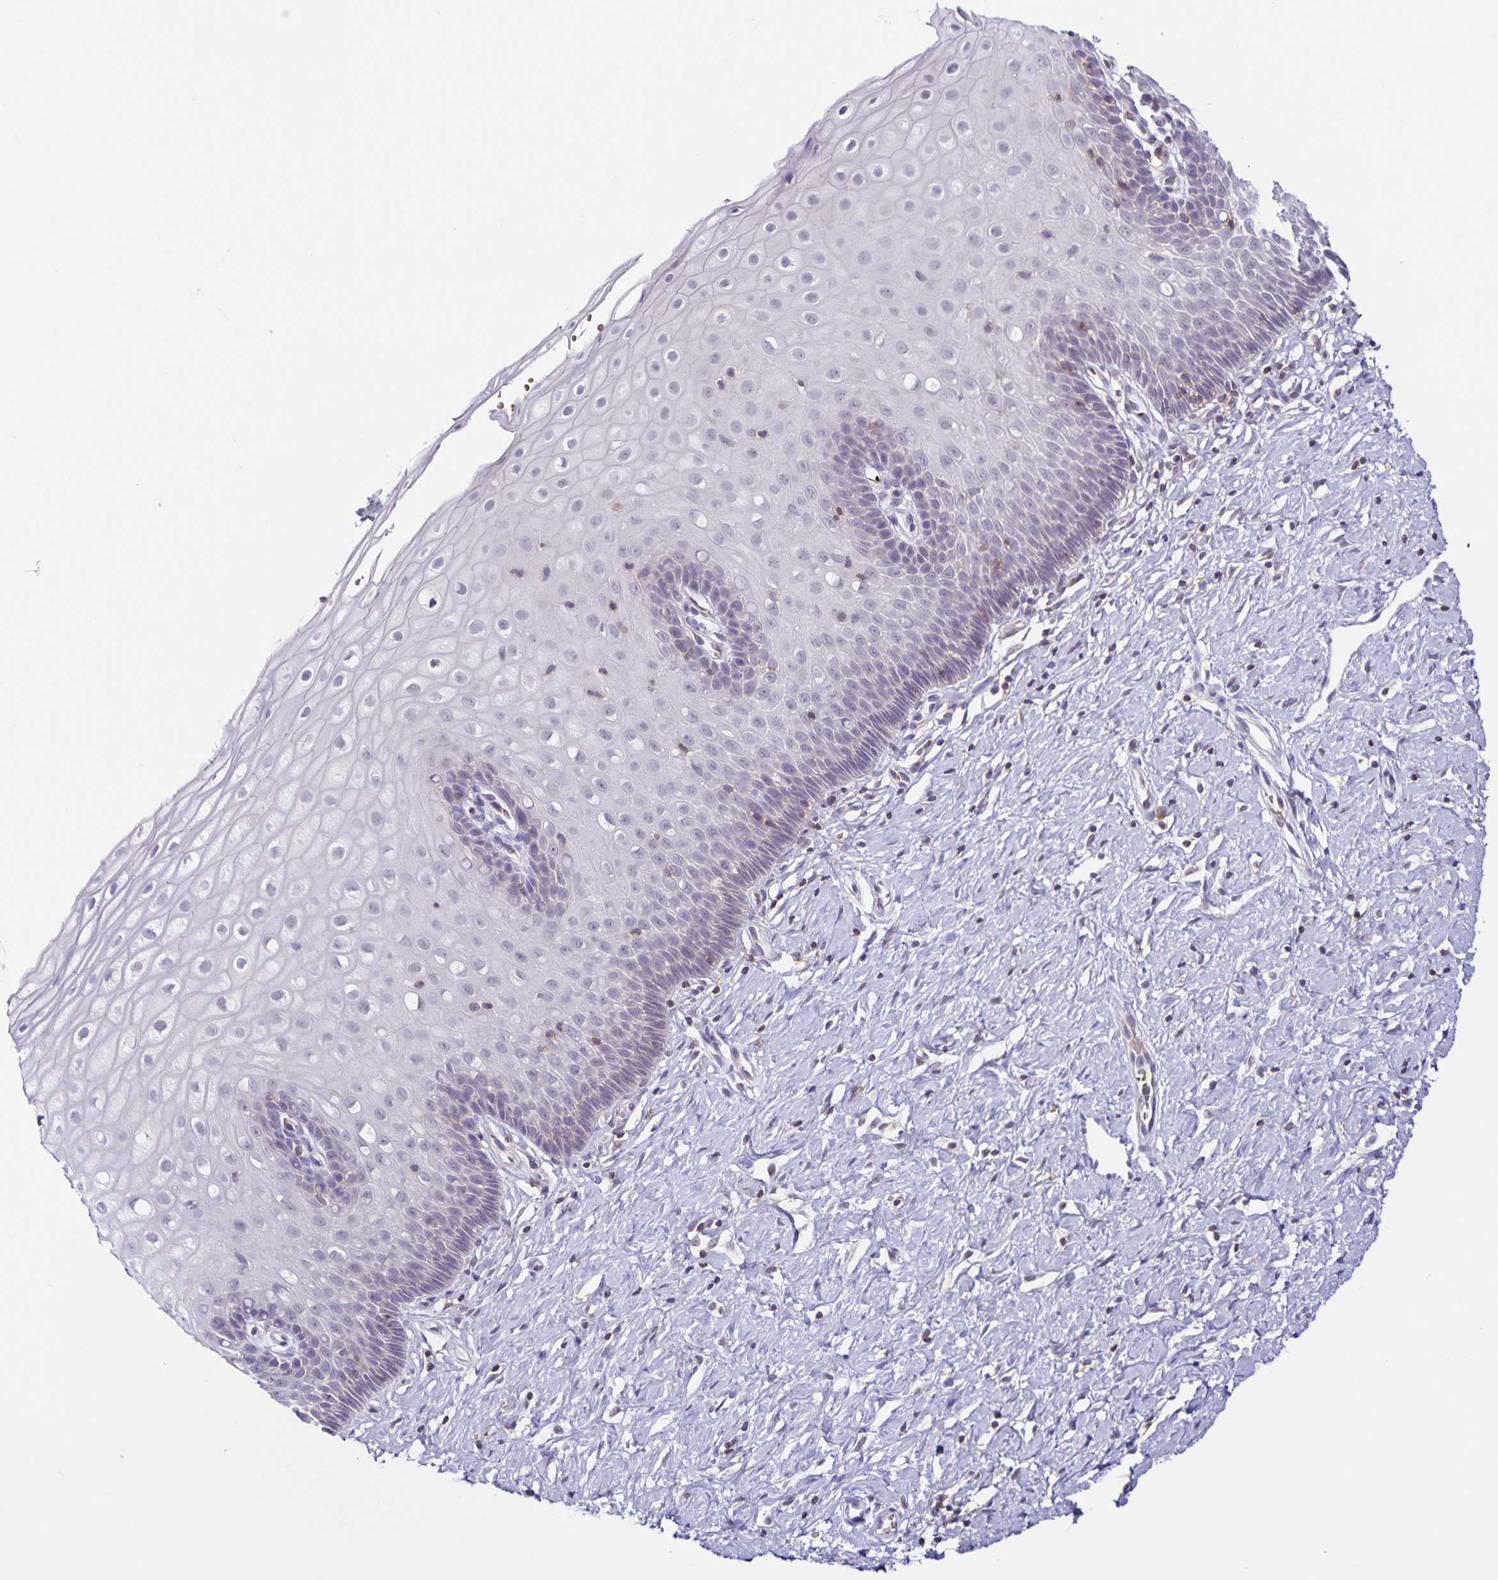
{"staining": {"intensity": "negative", "quantity": "none", "location": "none"}, "tissue": "cervix", "cell_type": "Glandular cells", "image_type": "normal", "snomed": [{"axis": "morphology", "description": "Normal tissue, NOS"}, {"axis": "topography", "description": "Cervix"}], "caption": "Human cervix stained for a protein using immunohistochemistry (IHC) reveals no expression in glandular cells.", "gene": "STPG4", "patient": {"sex": "female", "age": 37}}